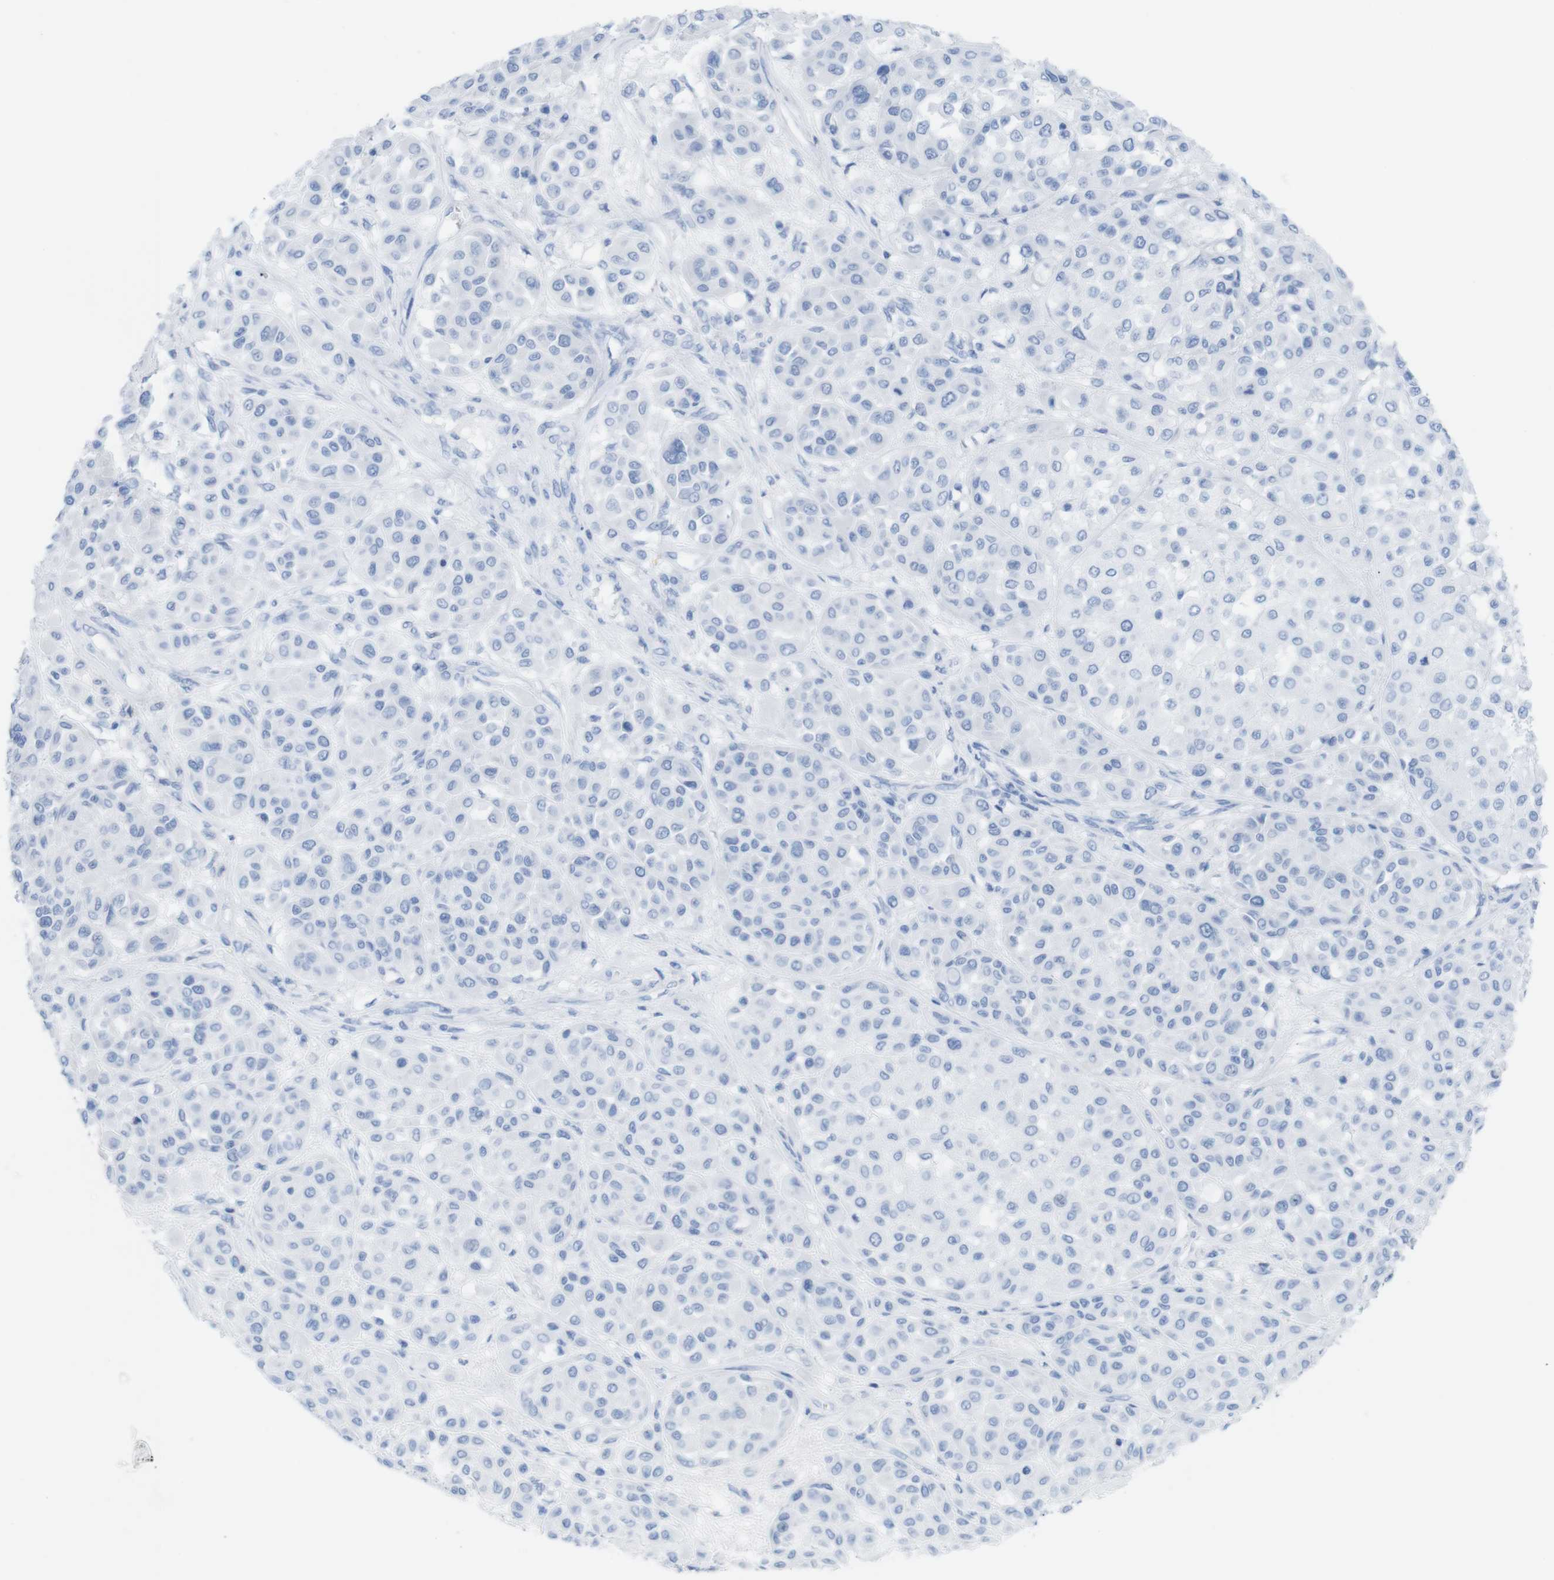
{"staining": {"intensity": "negative", "quantity": "none", "location": "none"}, "tissue": "melanoma", "cell_type": "Tumor cells", "image_type": "cancer", "snomed": [{"axis": "morphology", "description": "Malignant melanoma, Metastatic site"}, {"axis": "topography", "description": "Soft tissue"}], "caption": "There is no significant positivity in tumor cells of malignant melanoma (metastatic site).", "gene": "MYH7", "patient": {"sex": "male", "age": 41}}